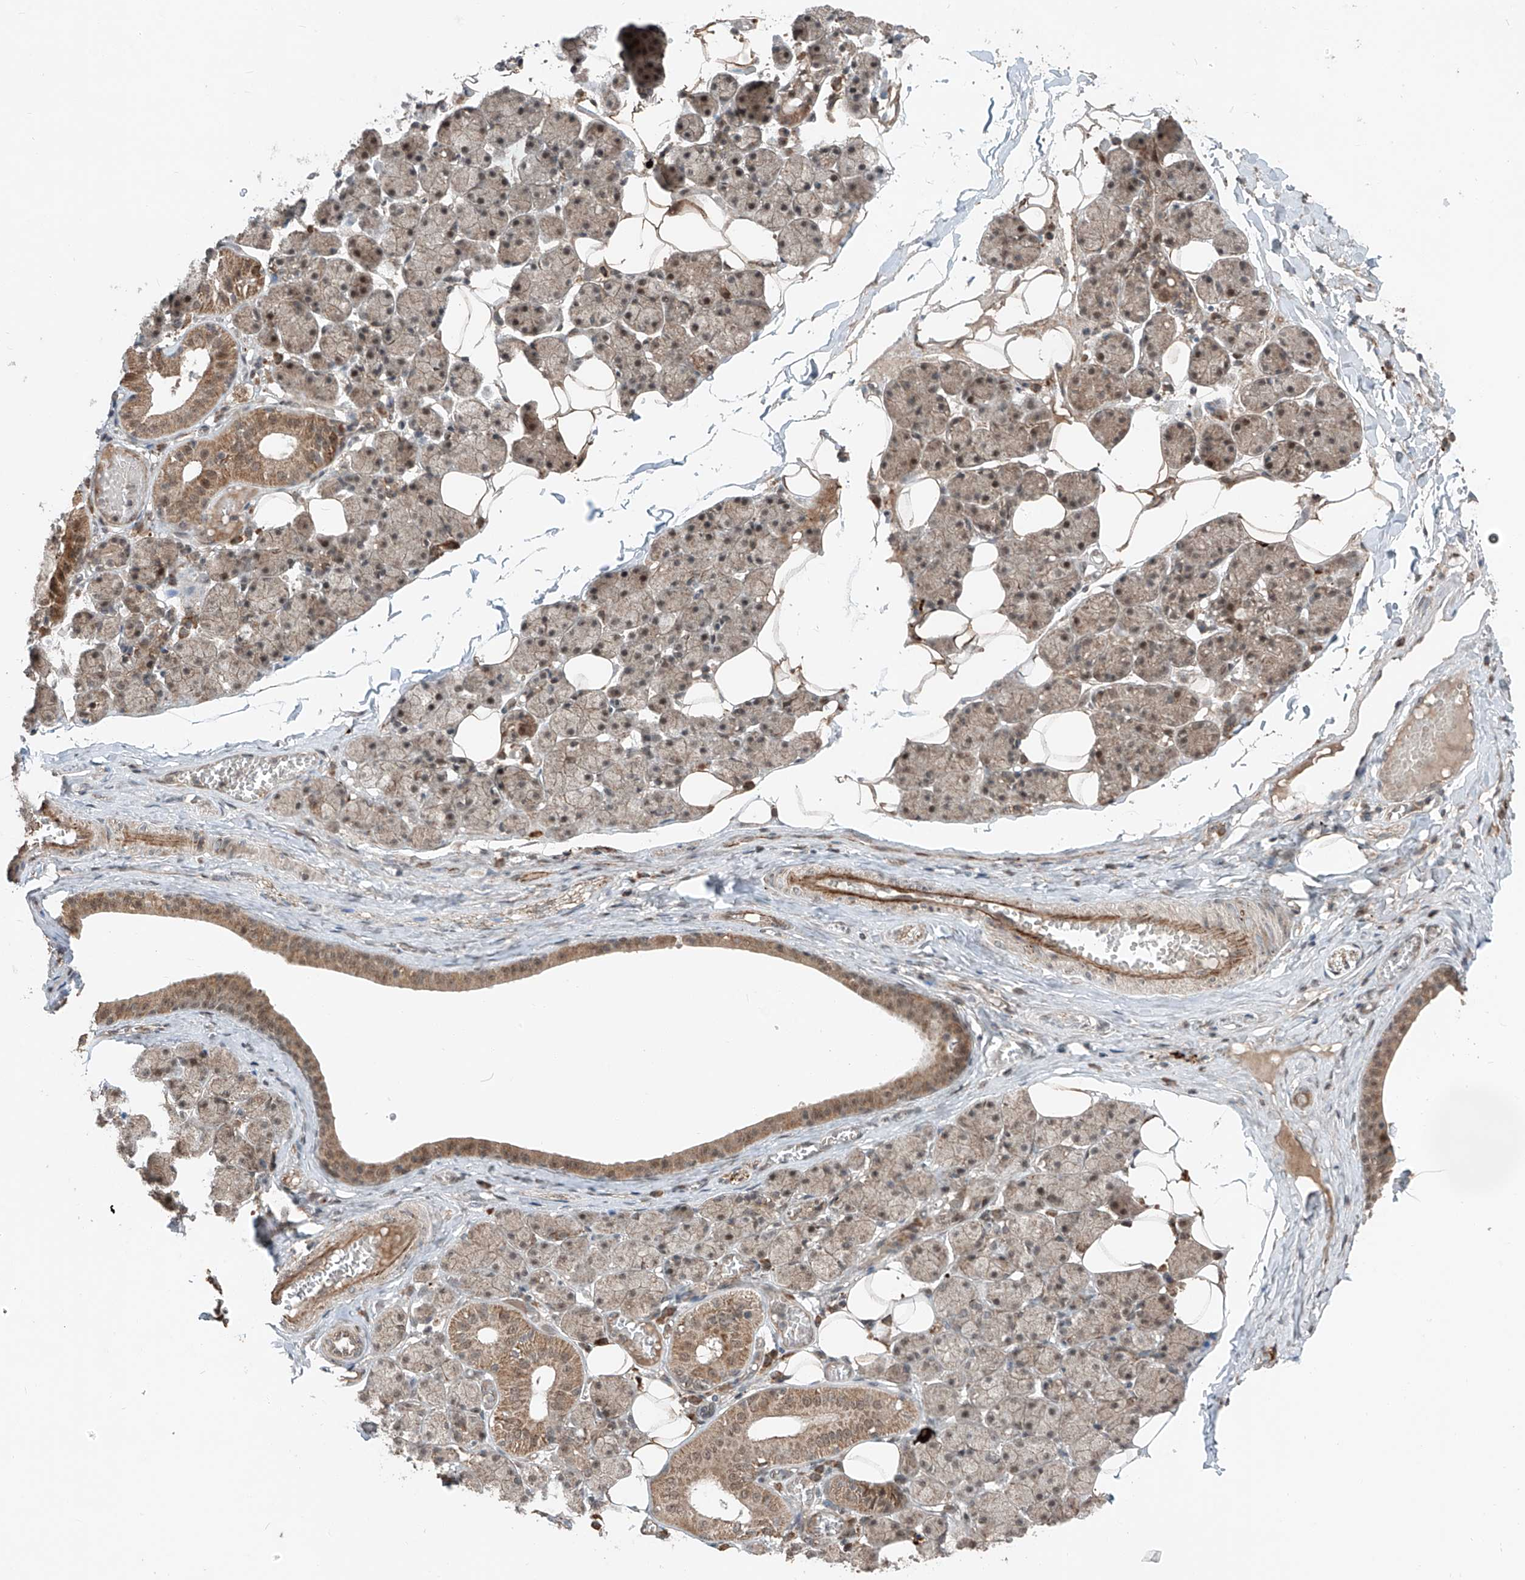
{"staining": {"intensity": "moderate", "quantity": "25%-75%", "location": "cytoplasmic/membranous,nuclear"}, "tissue": "salivary gland", "cell_type": "Glandular cells", "image_type": "normal", "snomed": [{"axis": "morphology", "description": "Normal tissue, NOS"}, {"axis": "topography", "description": "Salivary gland"}], "caption": "Brown immunohistochemical staining in benign human salivary gland shows moderate cytoplasmic/membranous,nuclear expression in approximately 25%-75% of glandular cells. The staining was performed using DAB (3,3'-diaminobenzidine), with brown indicating positive protein expression. Nuclei are stained blue with hematoxylin.", "gene": "ZNF620", "patient": {"sex": "female", "age": 33}}